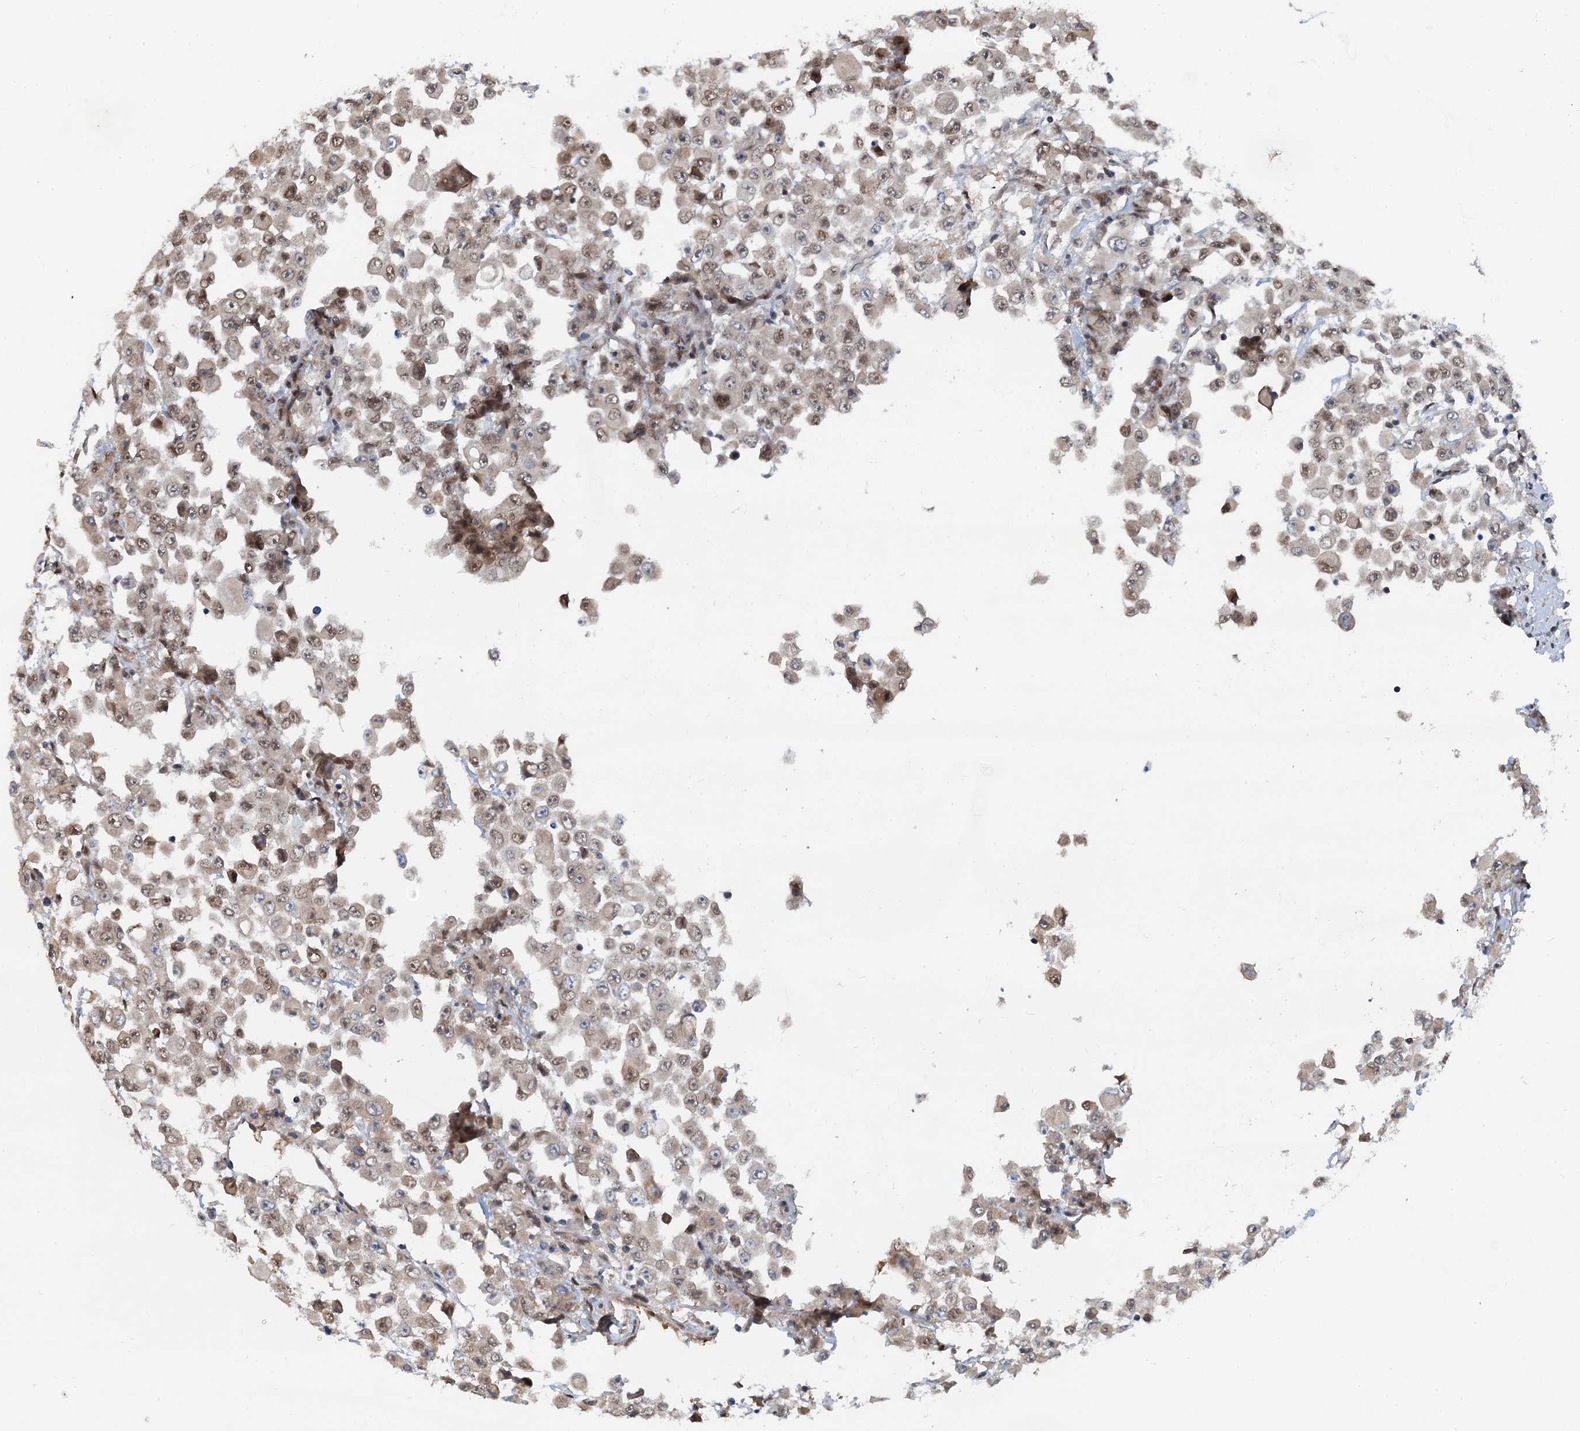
{"staining": {"intensity": "weak", "quantity": ">75%", "location": "nuclear"}, "tissue": "colorectal cancer", "cell_type": "Tumor cells", "image_type": "cancer", "snomed": [{"axis": "morphology", "description": "Adenocarcinoma, NOS"}, {"axis": "topography", "description": "Colon"}], "caption": "About >75% of tumor cells in colorectal adenocarcinoma exhibit weak nuclear protein positivity as visualized by brown immunohistochemical staining.", "gene": "CFDP1", "patient": {"sex": "male", "age": 51}}